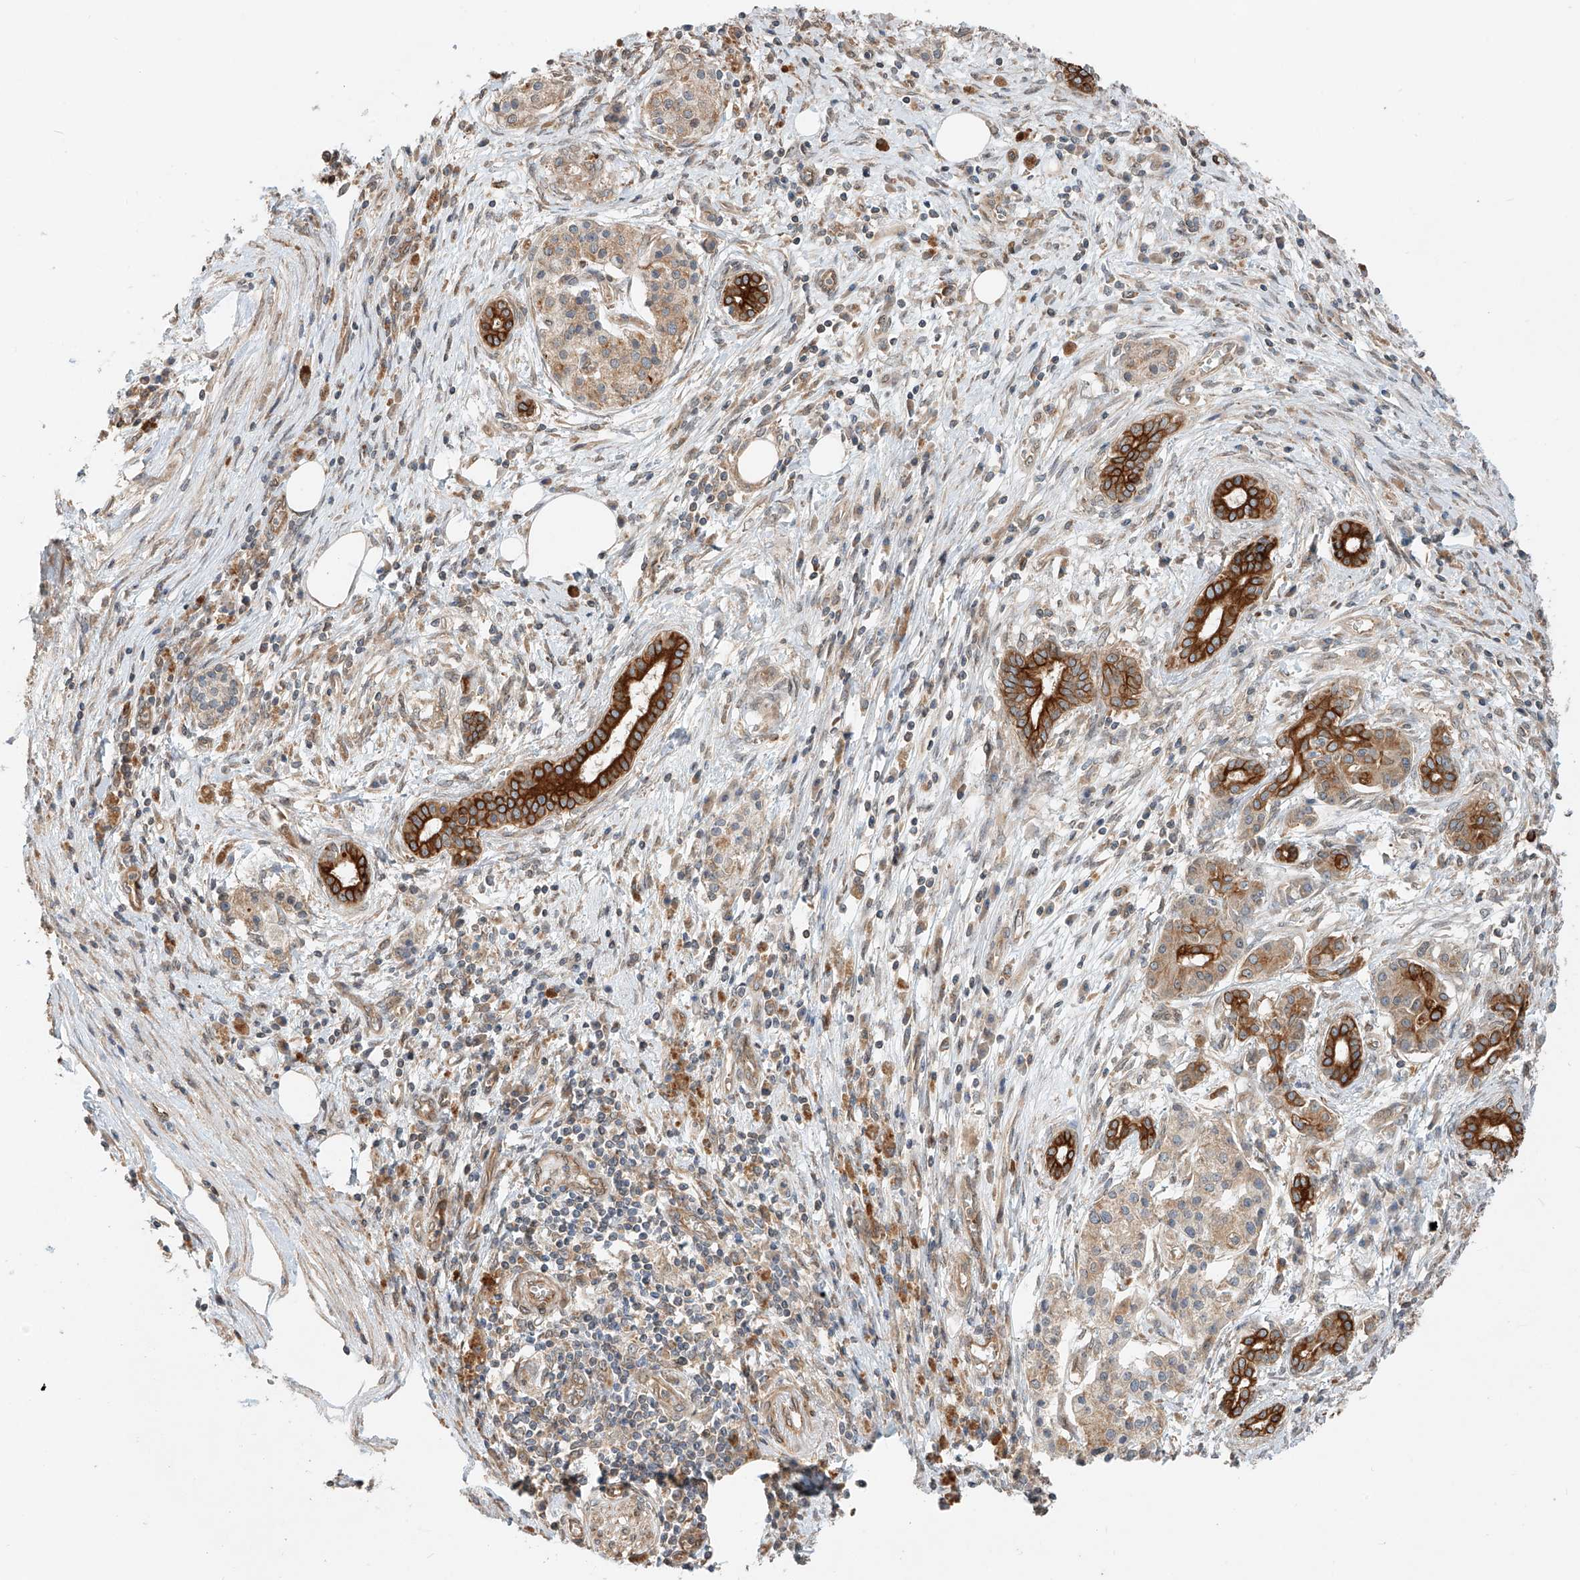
{"staining": {"intensity": "strong", "quantity": ">75%", "location": "cytoplasmic/membranous"}, "tissue": "pancreatic cancer", "cell_type": "Tumor cells", "image_type": "cancer", "snomed": [{"axis": "morphology", "description": "Adenocarcinoma, NOS"}, {"axis": "topography", "description": "Pancreas"}], "caption": "A brown stain highlights strong cytoplasmic/membranous positivity of a protein in pancreatic adenocarcinoma tumor cells.", "gene": "CEP162", "patient": {"sex": "female", "age": 73}}